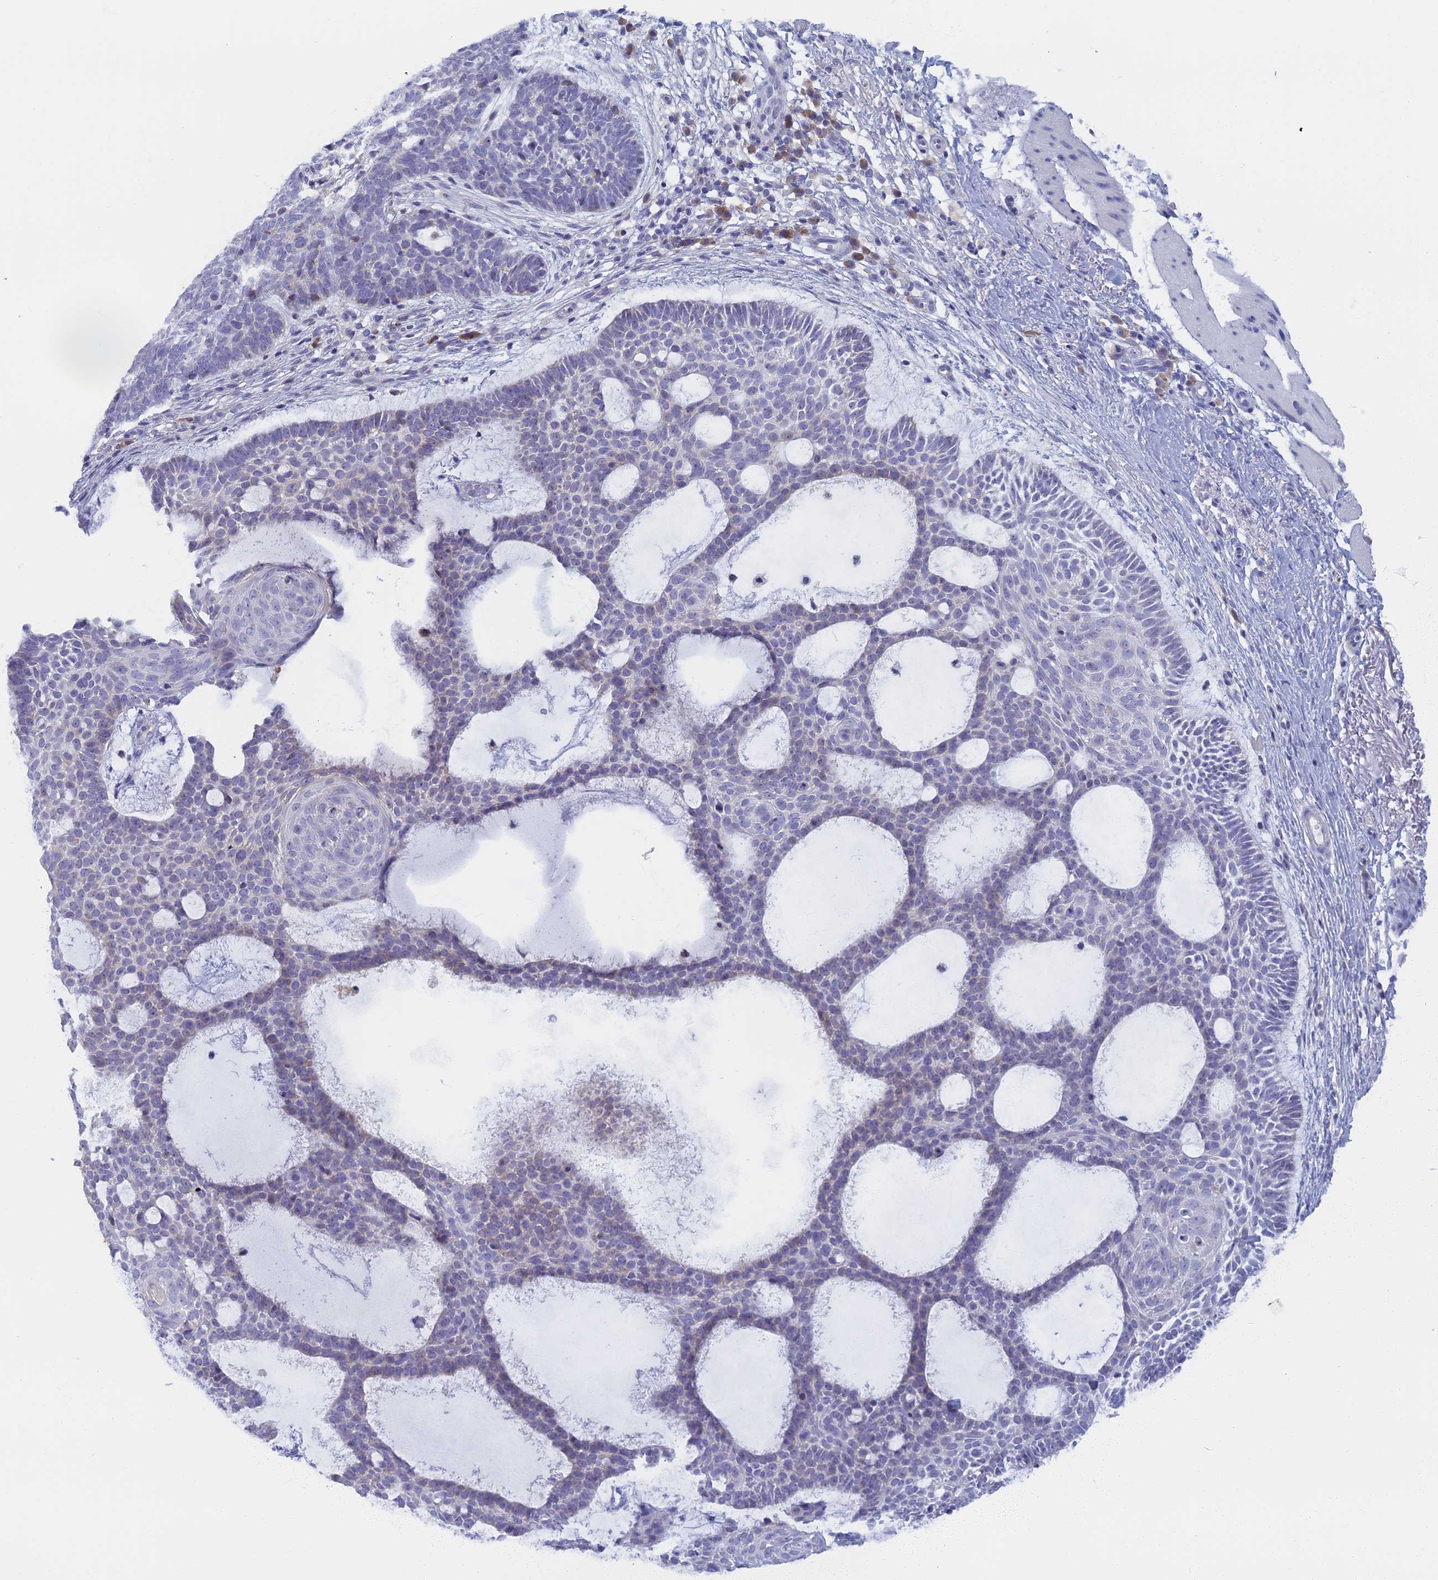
{"staining": {"intensity": "negative", "quantity": "none", "location": "none"}, "tissue": "skin cancer", "cell_type": "Tumor cells", "image_type": "cancer", "snomed": [{"axis": "morphology", "description": "Basal cell carcinoma"}, {"axis": "topography", "description": "Skin"}], "caption": "This is an immunohistochemistry micrograph of human skin basal cell carcinoma. There is no positivity in tumor cells.", "gene": "DDX51", "patient": {"sex": "male", "age": 85}}